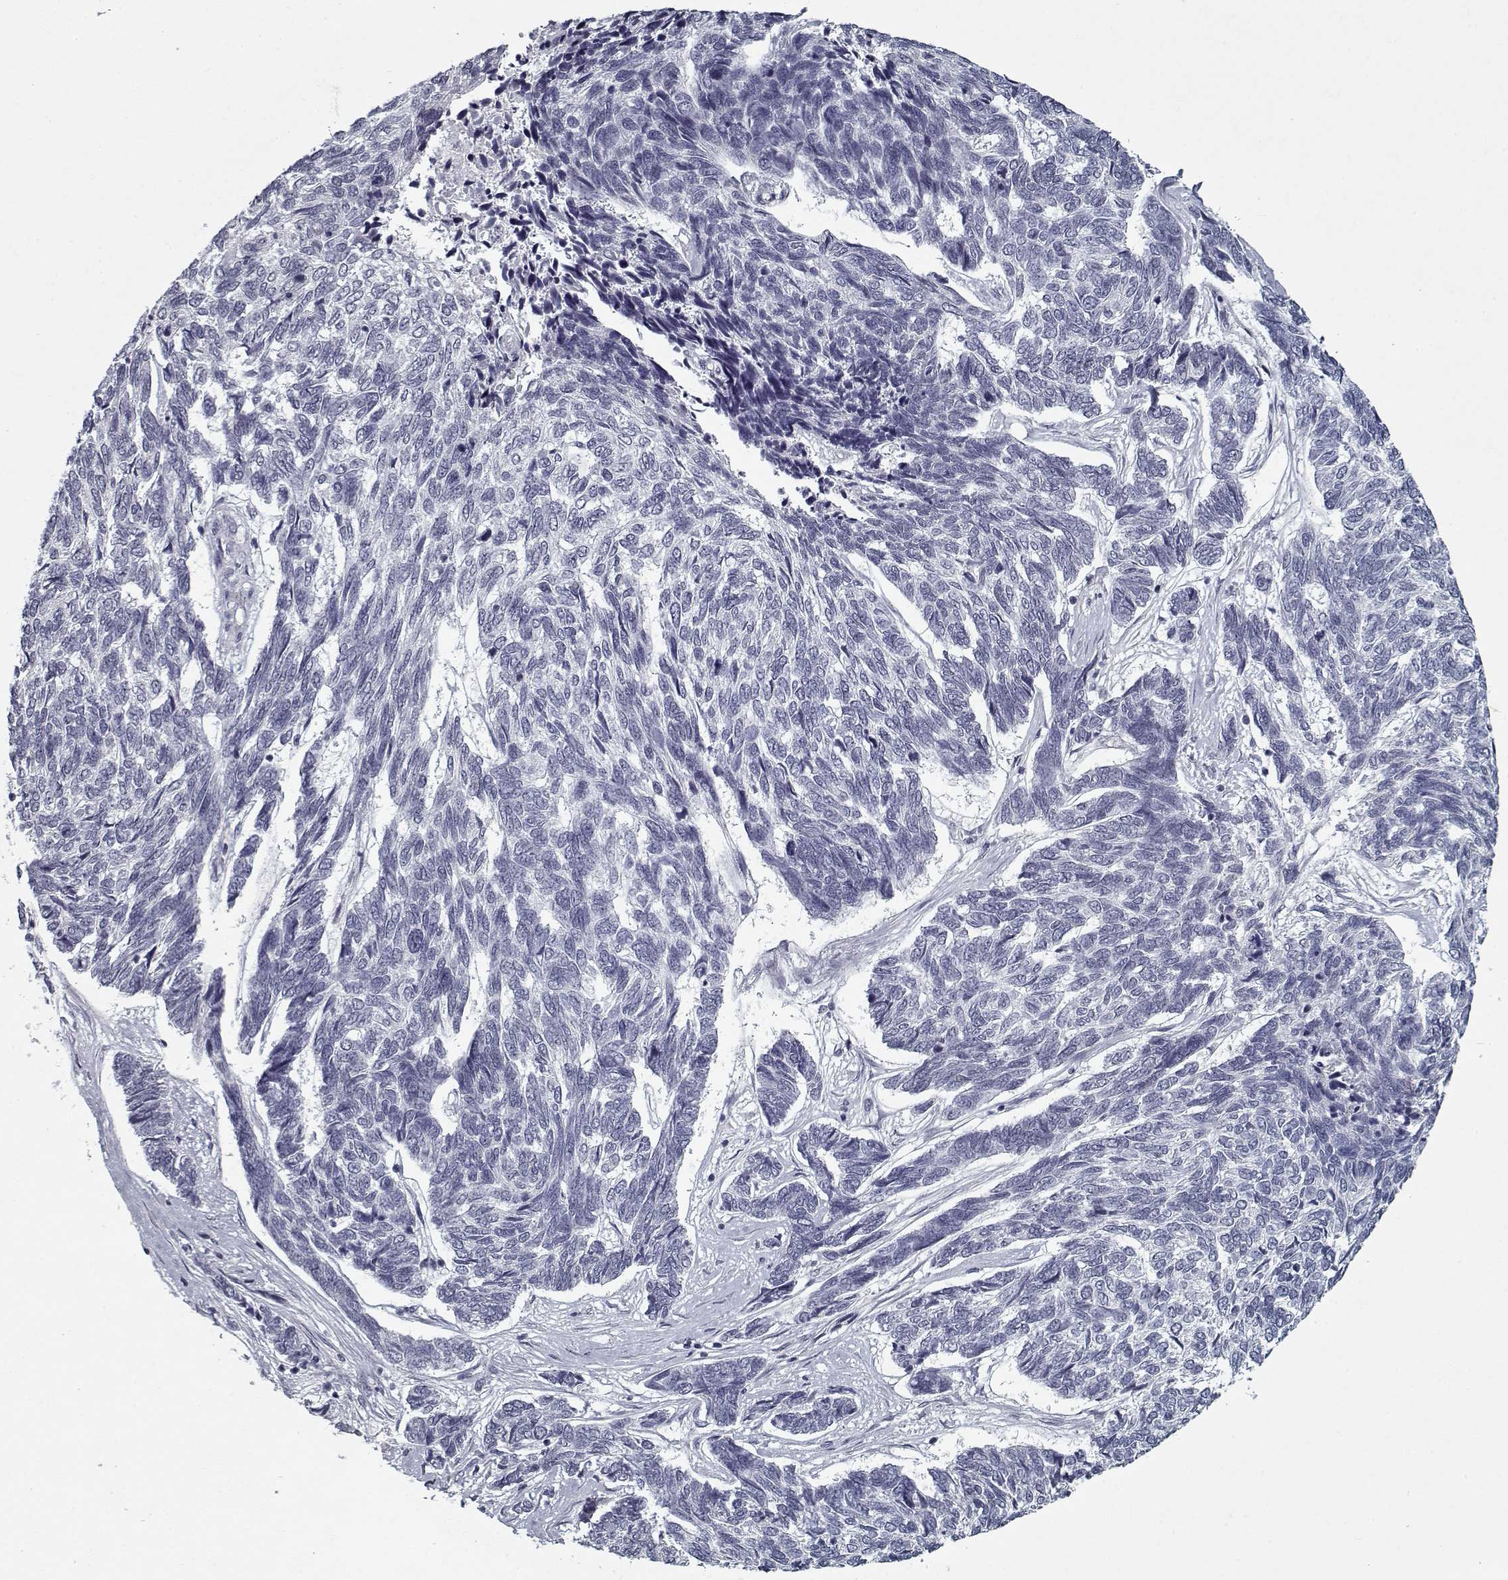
{"staining": {"intensity": "negative", "quantity": "none", "location": "none"}, "tissue": "skin cancer", "cell_type": "Tumor cells", "image_type": "cancer", "snomed": [{"axis": "morphology", "description": "Basal cell carcinoma"}, {"axis": "topography", "description": "Skin"}], "caption": "Immunohistochemistry of skin cancer reveals no staining in tumor cells.", "gene": "GAD2", "patient": {"sex": "female", "age": 65}}